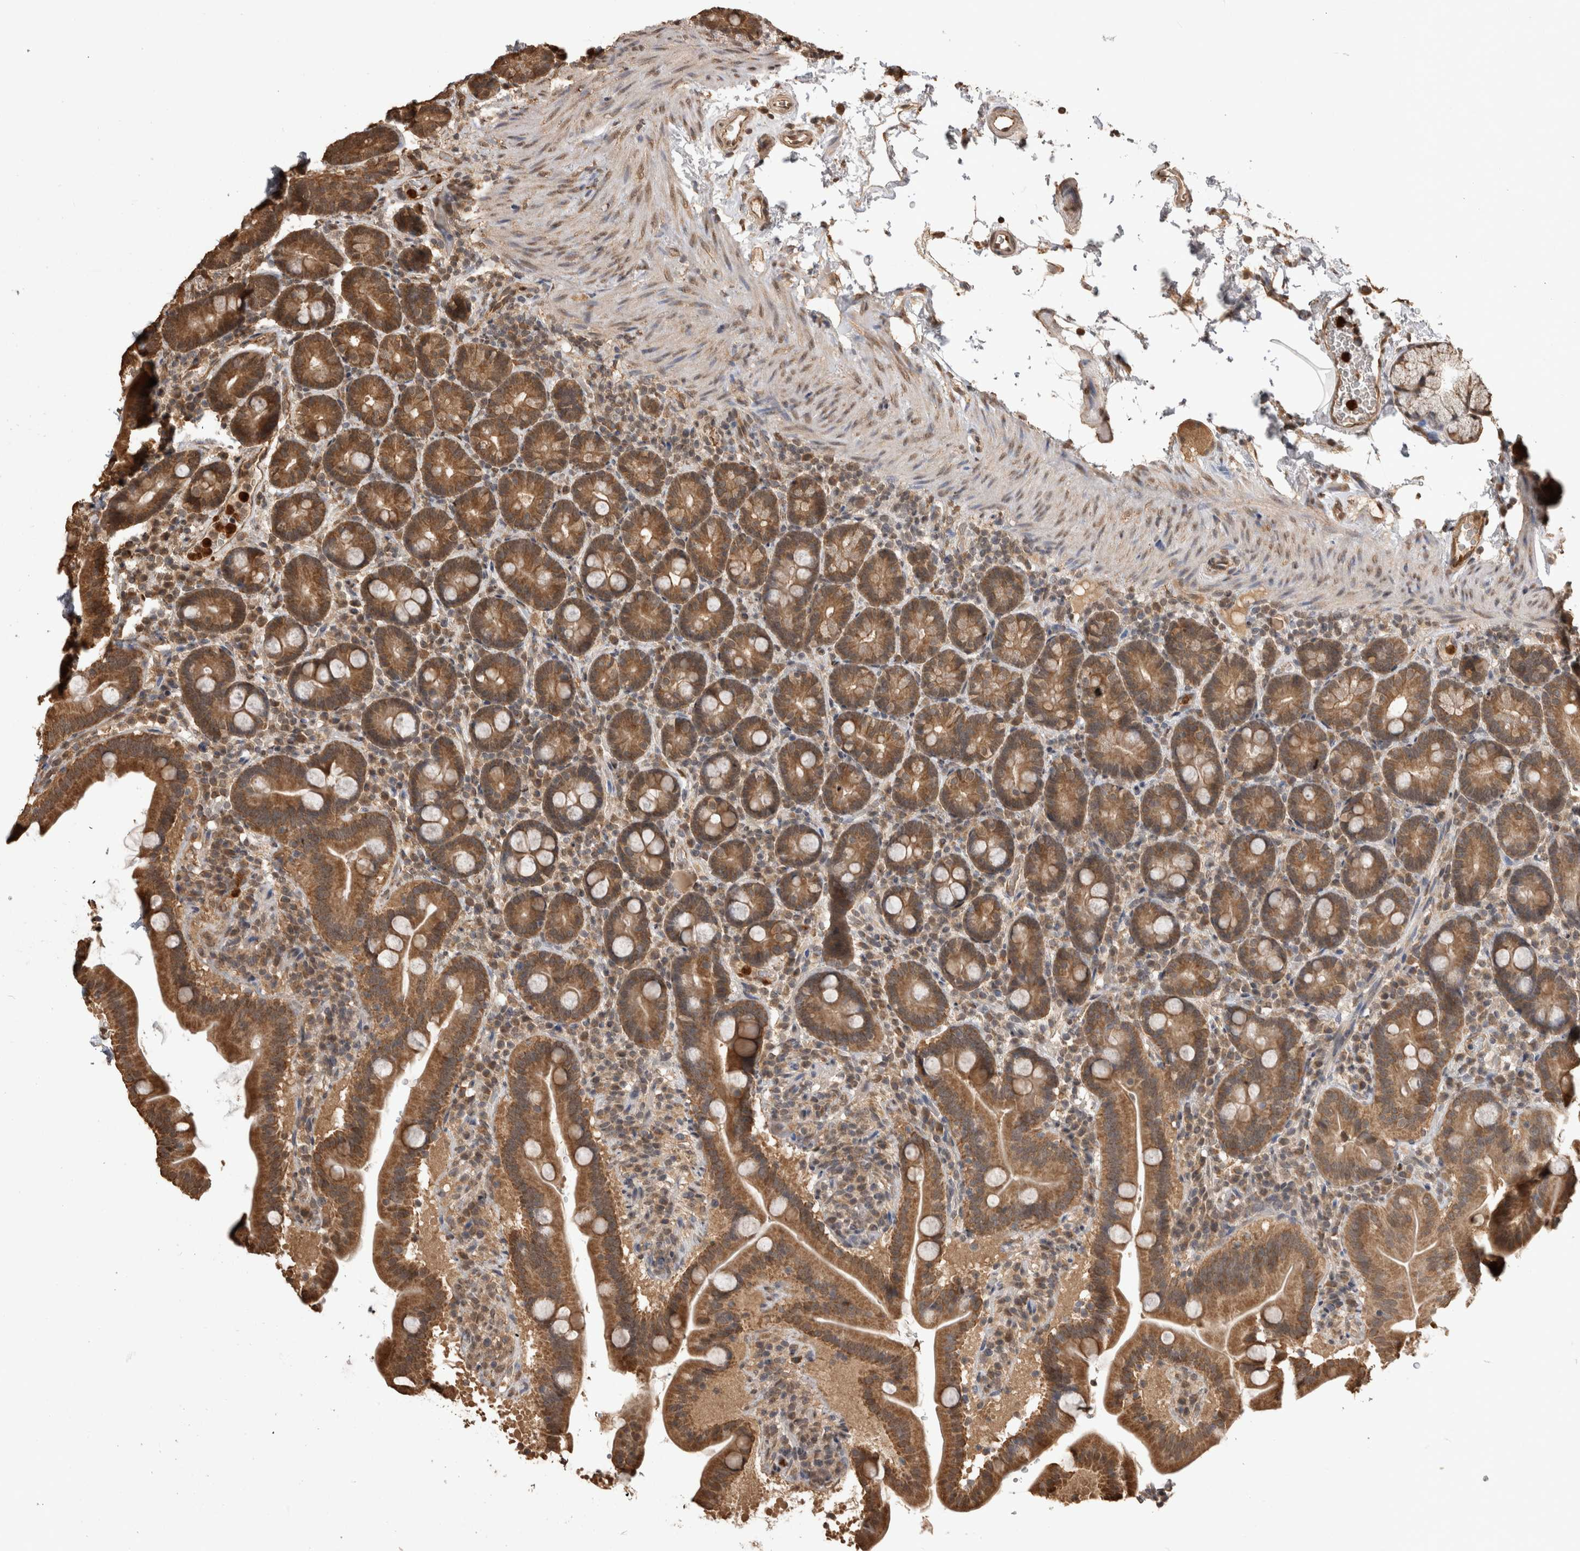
{"staining": {"intensity": "moderate", "quantity": ">75%", "location": "cytoplasmic/membranous,nuclear"}, "tissue": "duodenum", "cell_type": "Glandular cells", "image_type": "normal", "snomed": [{"axis": "morphology", "description": "Normal tissue, NOS"}, {"axis": "topography", "description": "Duodenum"}], "caption": "Brown immunohistochemical staining in benign human duodenum shows moderate cytoplasmic/membranous,nuclear expression in approximately >75% of glandular cells. The staining is performed using DAB brown chromogen to label protein expression. The nuclei are counter-stained blue using hematoxylin.", "gene": "PAK4", "patient": {"sex": "male", "age": 54}}